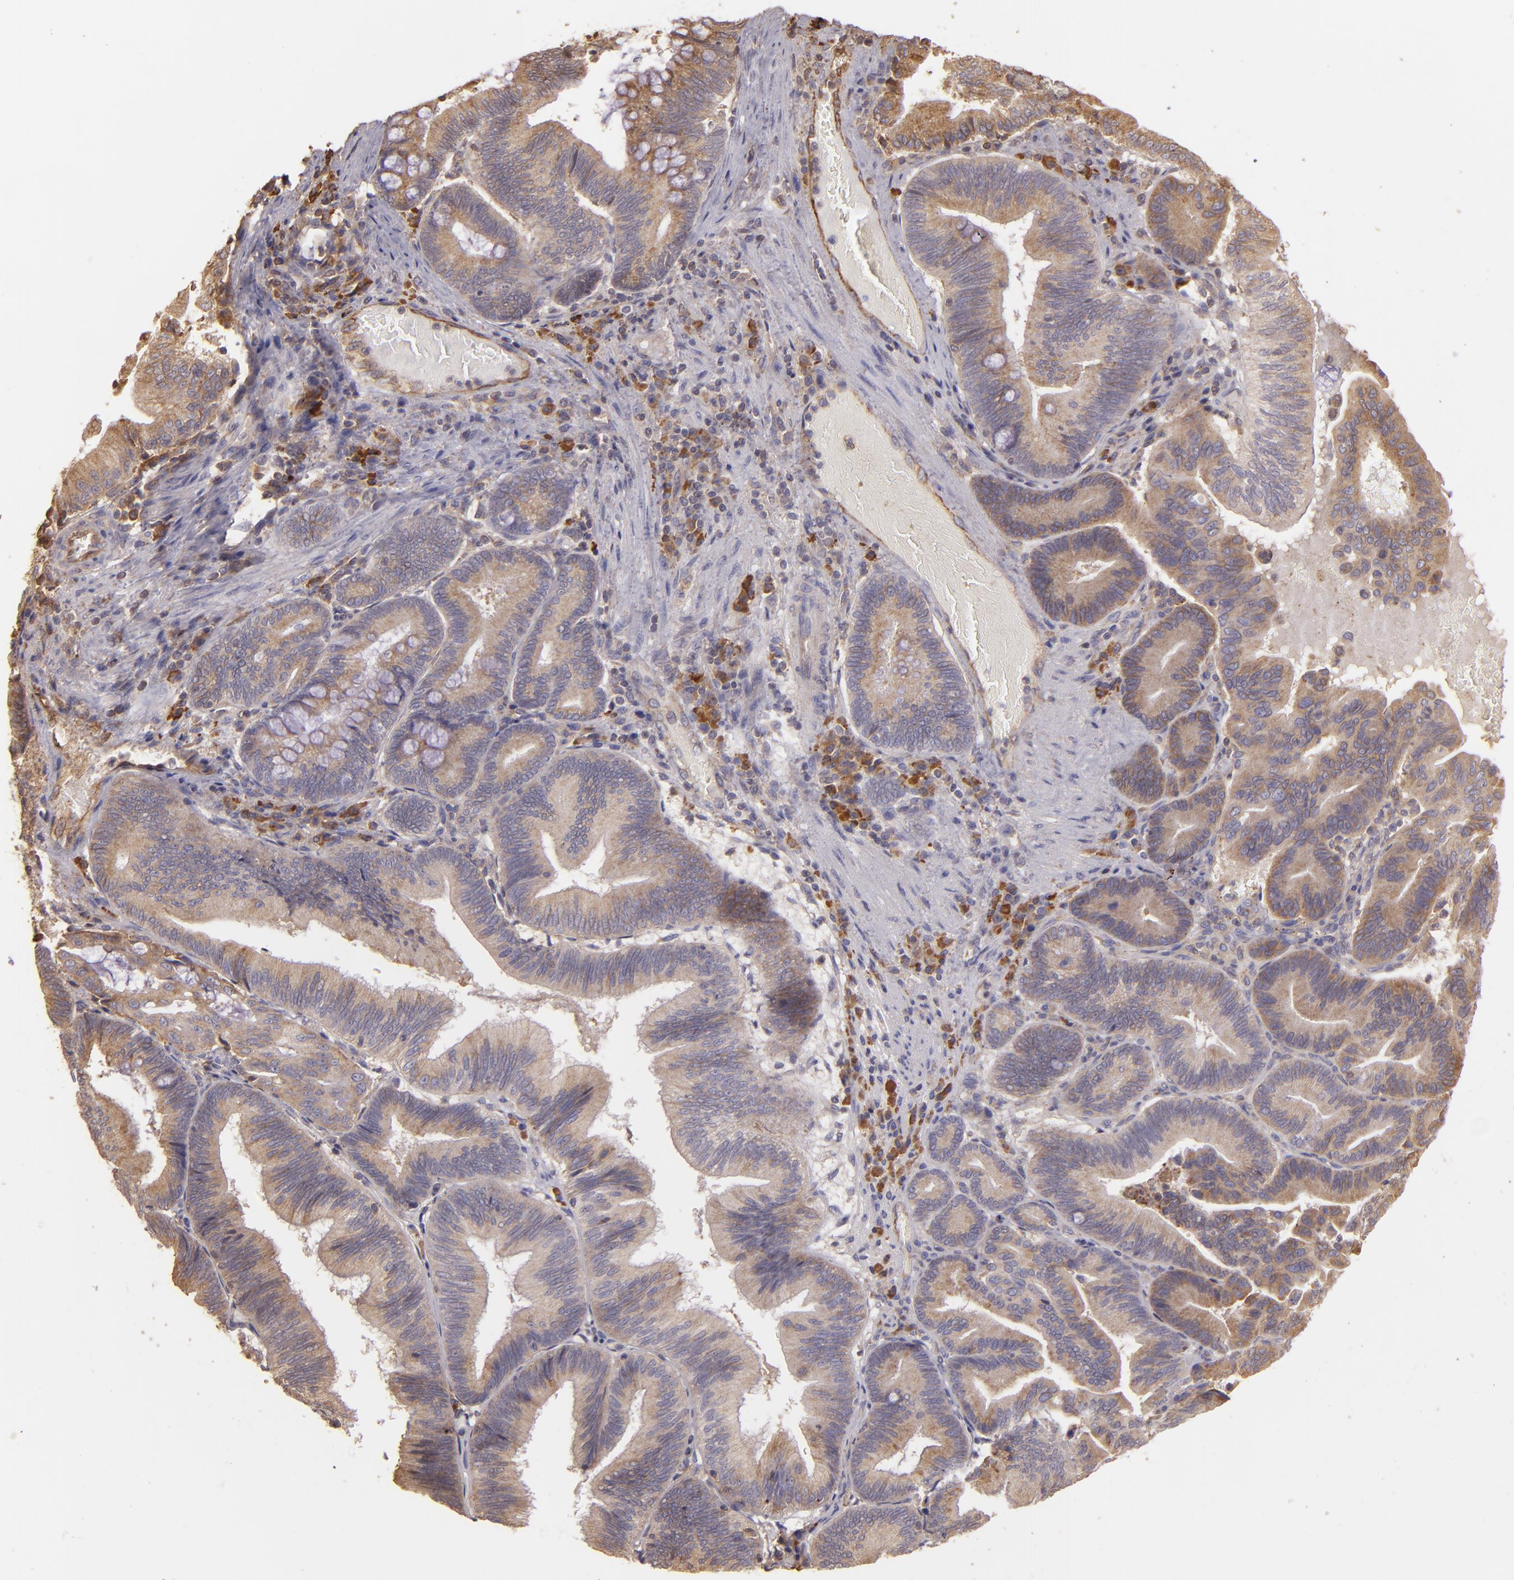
{"staining": {"intensity": "moderate", "quantity": ">75%", "location": "cytoplasmic/membranous"}, "tissue": "pancreatic cancer", "cell_type": "Tumor cells", "image_type": "cancer", "snomed": [{"axis": "morphology", "description": "Adenocarcinoma, NOS"}, {"axis": "topography", "description": "Pancreas"}], "caption": "Immunohistochemical staining of pancreatic cancer displays moderate cytoplasmic/membranous protein staining in approximately >75% of tumor cells. The staining was performed using DAB to visualize the protein expression in brown, while the nuclei were stained in blue with hematoxylin (Magnification: 20x).", "gene": "ECE1", "patient": {"sex": "male", "age": 82}}